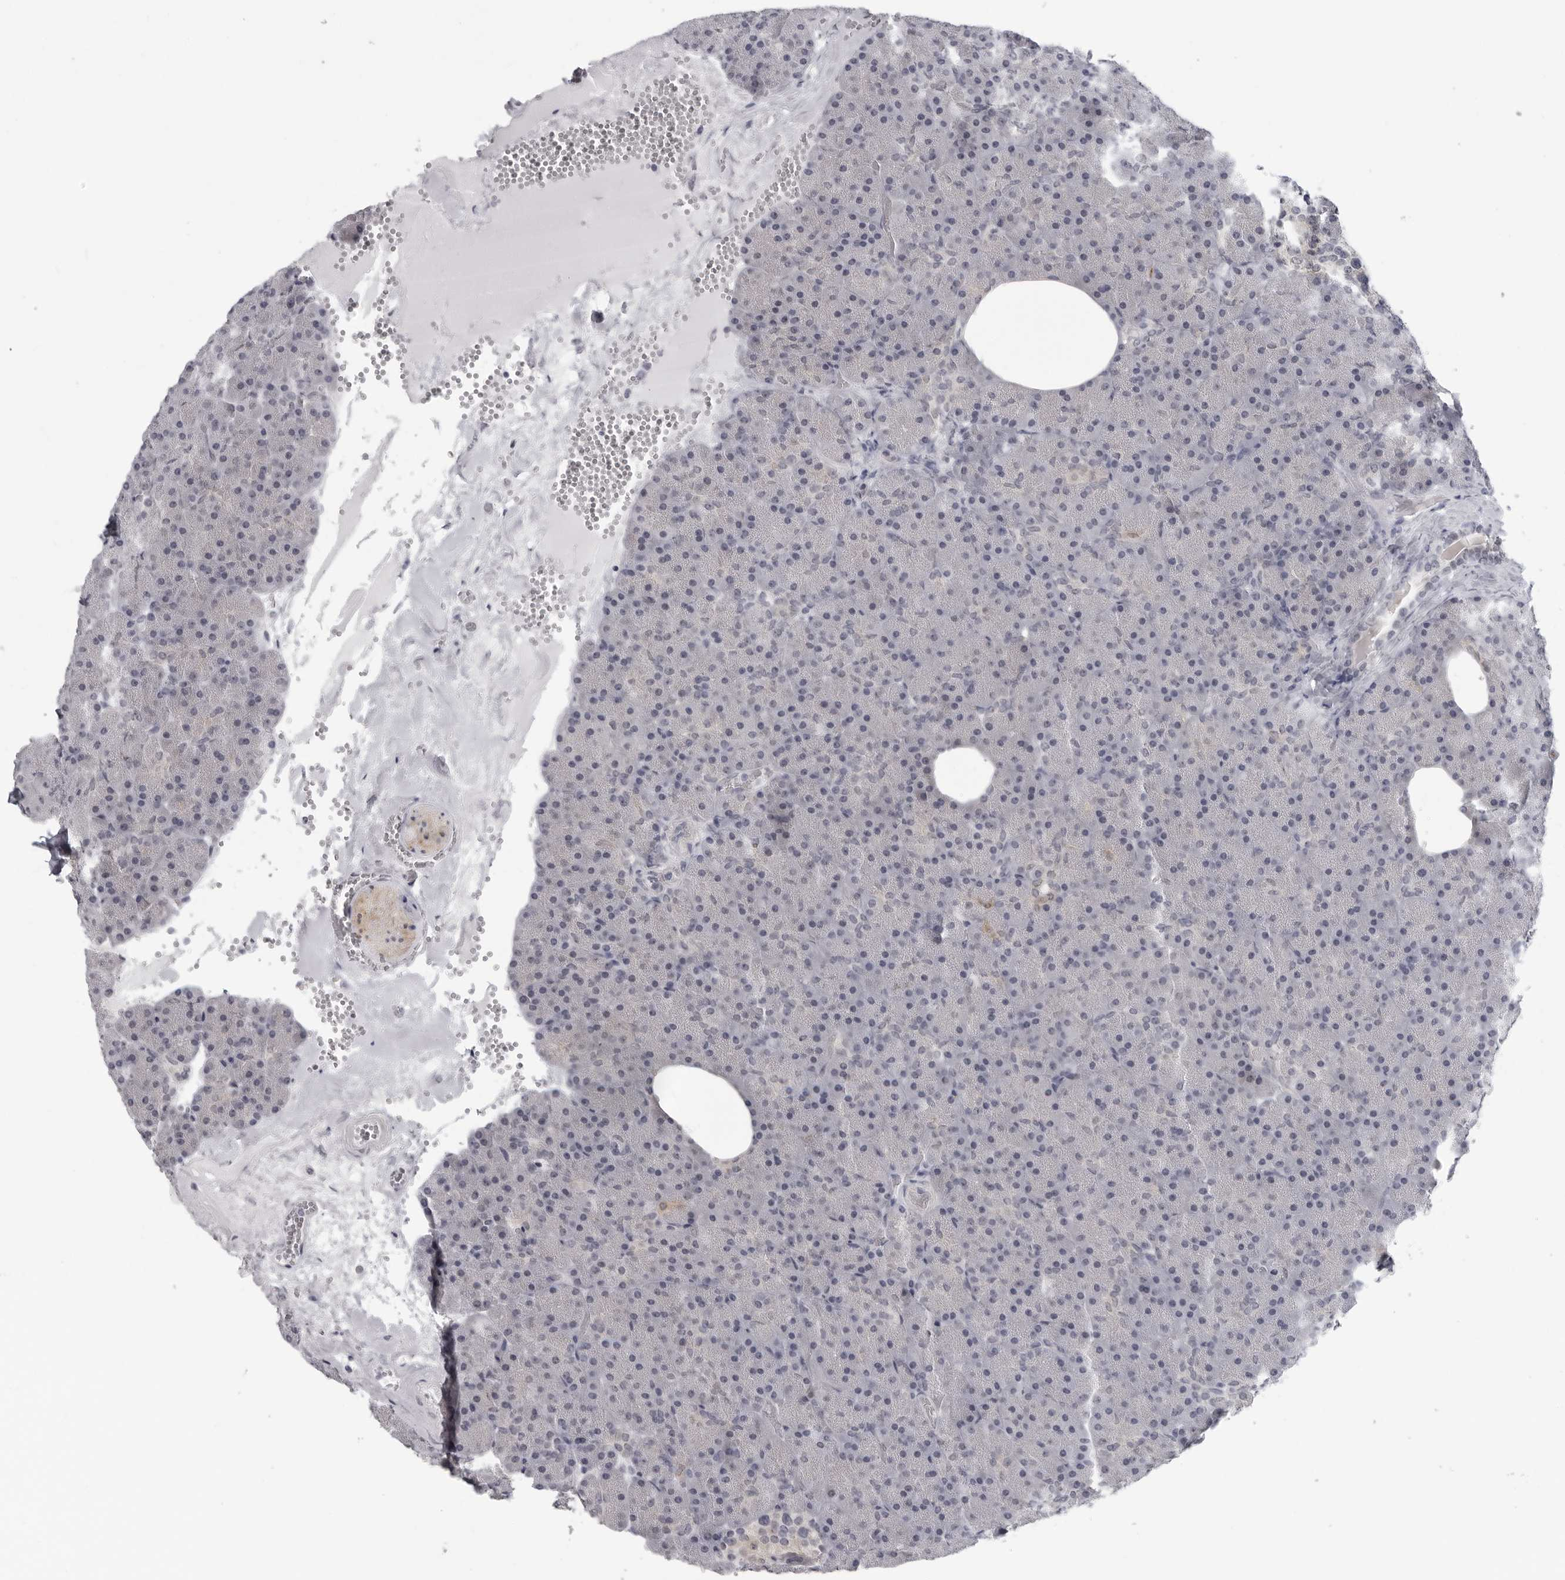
{"staining": {"intensity": "negative", "quantity": "none", "location": "none"}, "tissue": "pancreas", "cell_type": "Exocrine glandular cells", "image_type": "normal", "snomed": [{"axis": "morphology", "description": "Normal tissue, NOS"}, {"axis": "morphology", "description": "Carcinoid, malignant, NOS"}, {"axis": "topography", "description": "Pancreas"}], "caption": "Immunohistochemistry (IHC) image of normal pancreas: human pancreas stained with DAB exhibits no significant protein expression in exocrine glandular cells.", "gene": "OPLAH", "patient": {"sex": "female", "age": 35}}